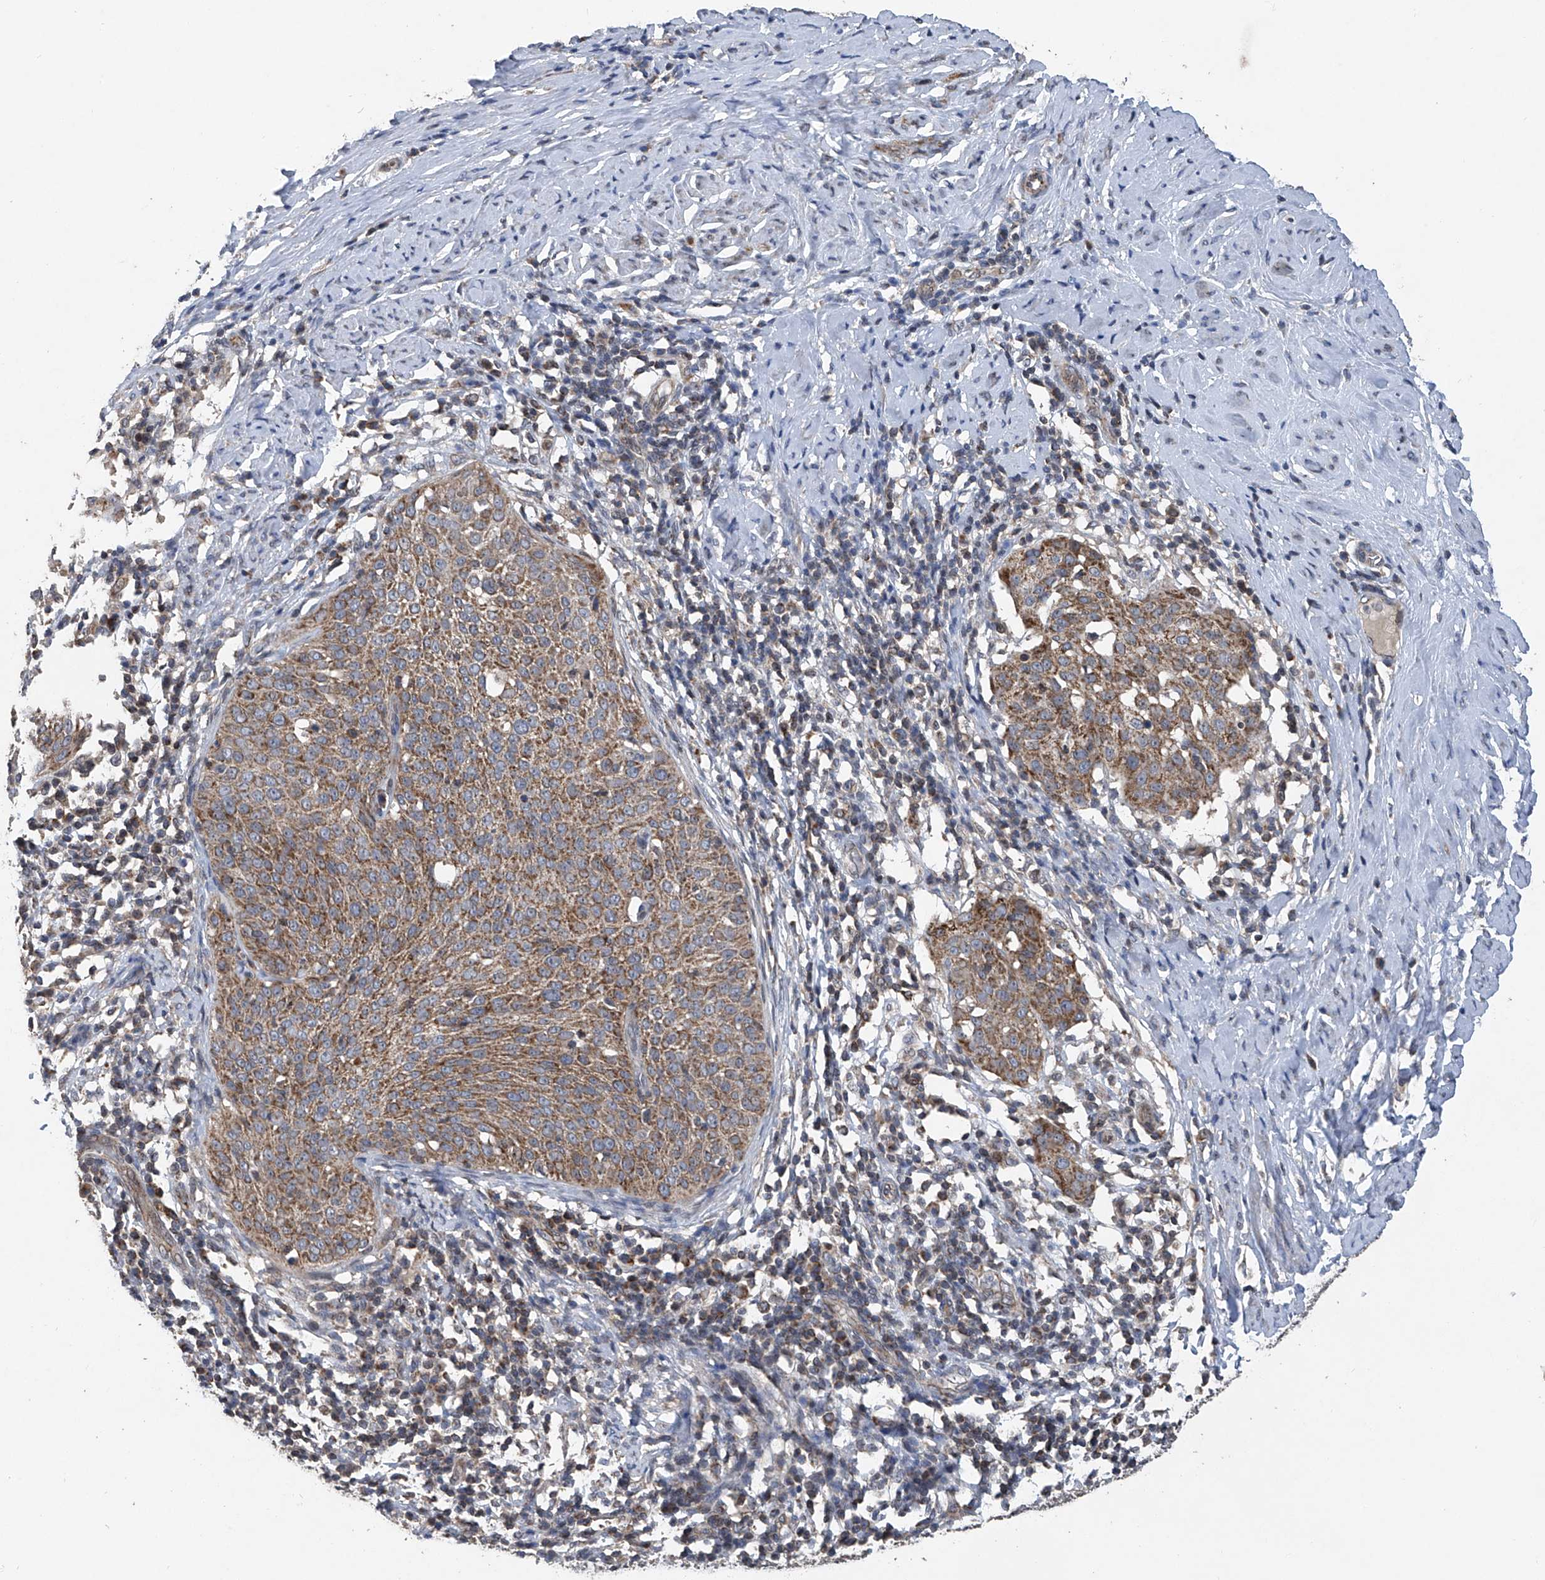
{"staining": {"intensity": "moderate", "quantity": ">75%", "location": "cytoplasmic/membranous"}, "tissue": "cervical cancer", "cell_type": "Tumor cells", "image_type": "cancer", "snomed": [{"axis": "morphology", "description": "Squamous cell carcinoma, NOS"}, {"axis": "topography", "description": "Cervix"}], "caption": "The histopathology image exhibits immunohistochemical staining of squamous cell carcinoma (cervical). There is moderate cytoplasmic/membranous expression is present in approximately >75% of tumor cells.", "gene": "BCKDHB", "patient": {"sex": "female", "age": 51}}